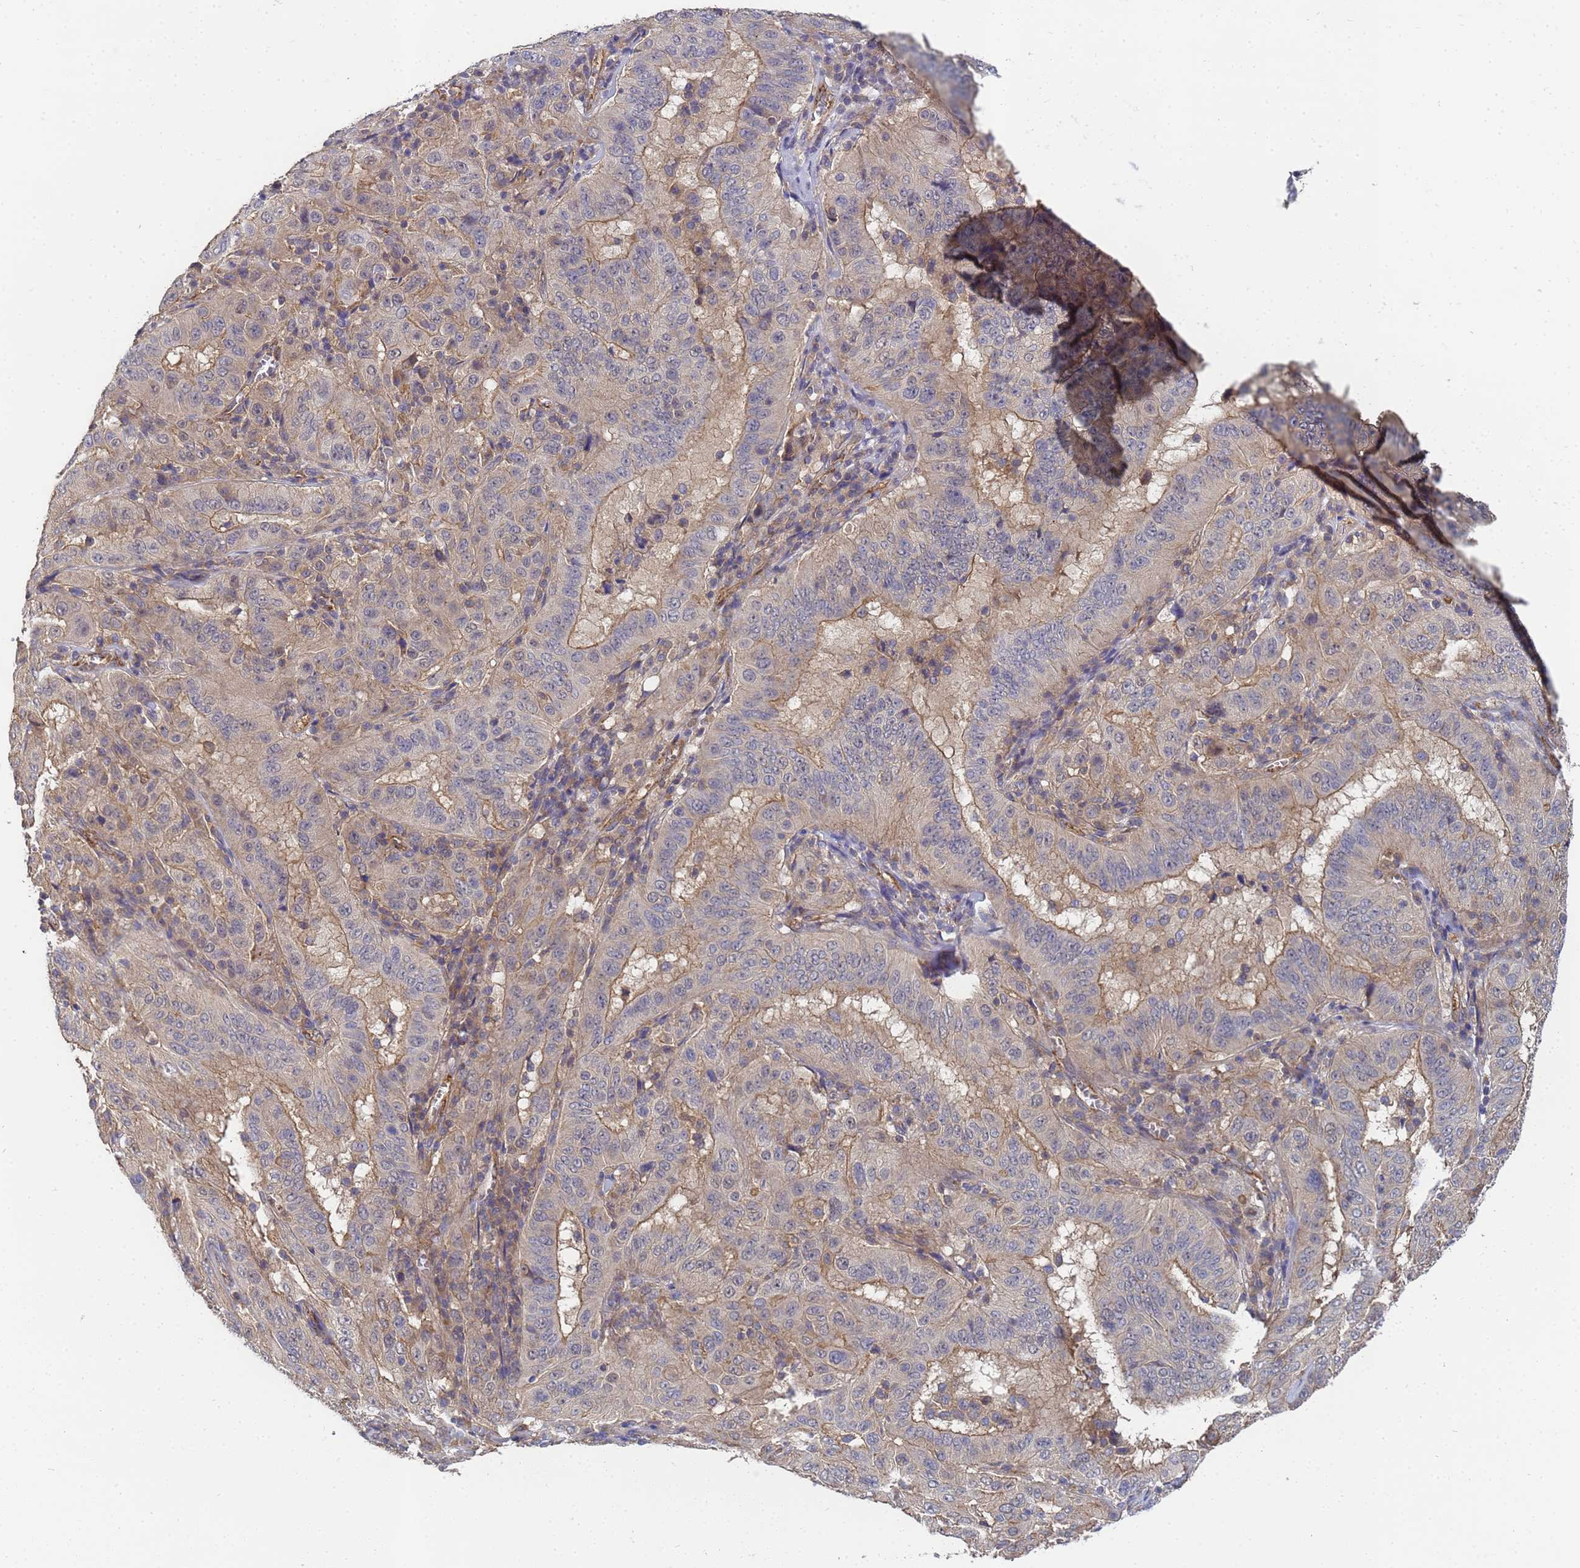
{"staining": {"intensity": "moderate", "quantity": "25%-75%", "location": "cytoplasmic/membranous"}, "tissue": "pancreatic cancer", "cell_type": "Tumor cells", "image_type": "cancer", "snomed": [{"axis": "morphology", "description": "Adenocarcinoma, NOS"}, {"axis": "topography", "description": "Pancreas"}], "caption": "The photomicrograph shows staining of adenocarcinoma (pancreatic), revealing moderate cytoplasmic/membranous protein positivity (brown color) within tumor cells. (DAB = brown stain, brightfield microscopy at high magnification).", "gene": "ALS2CL", "patient": {"sex": "male", "age": 63}}